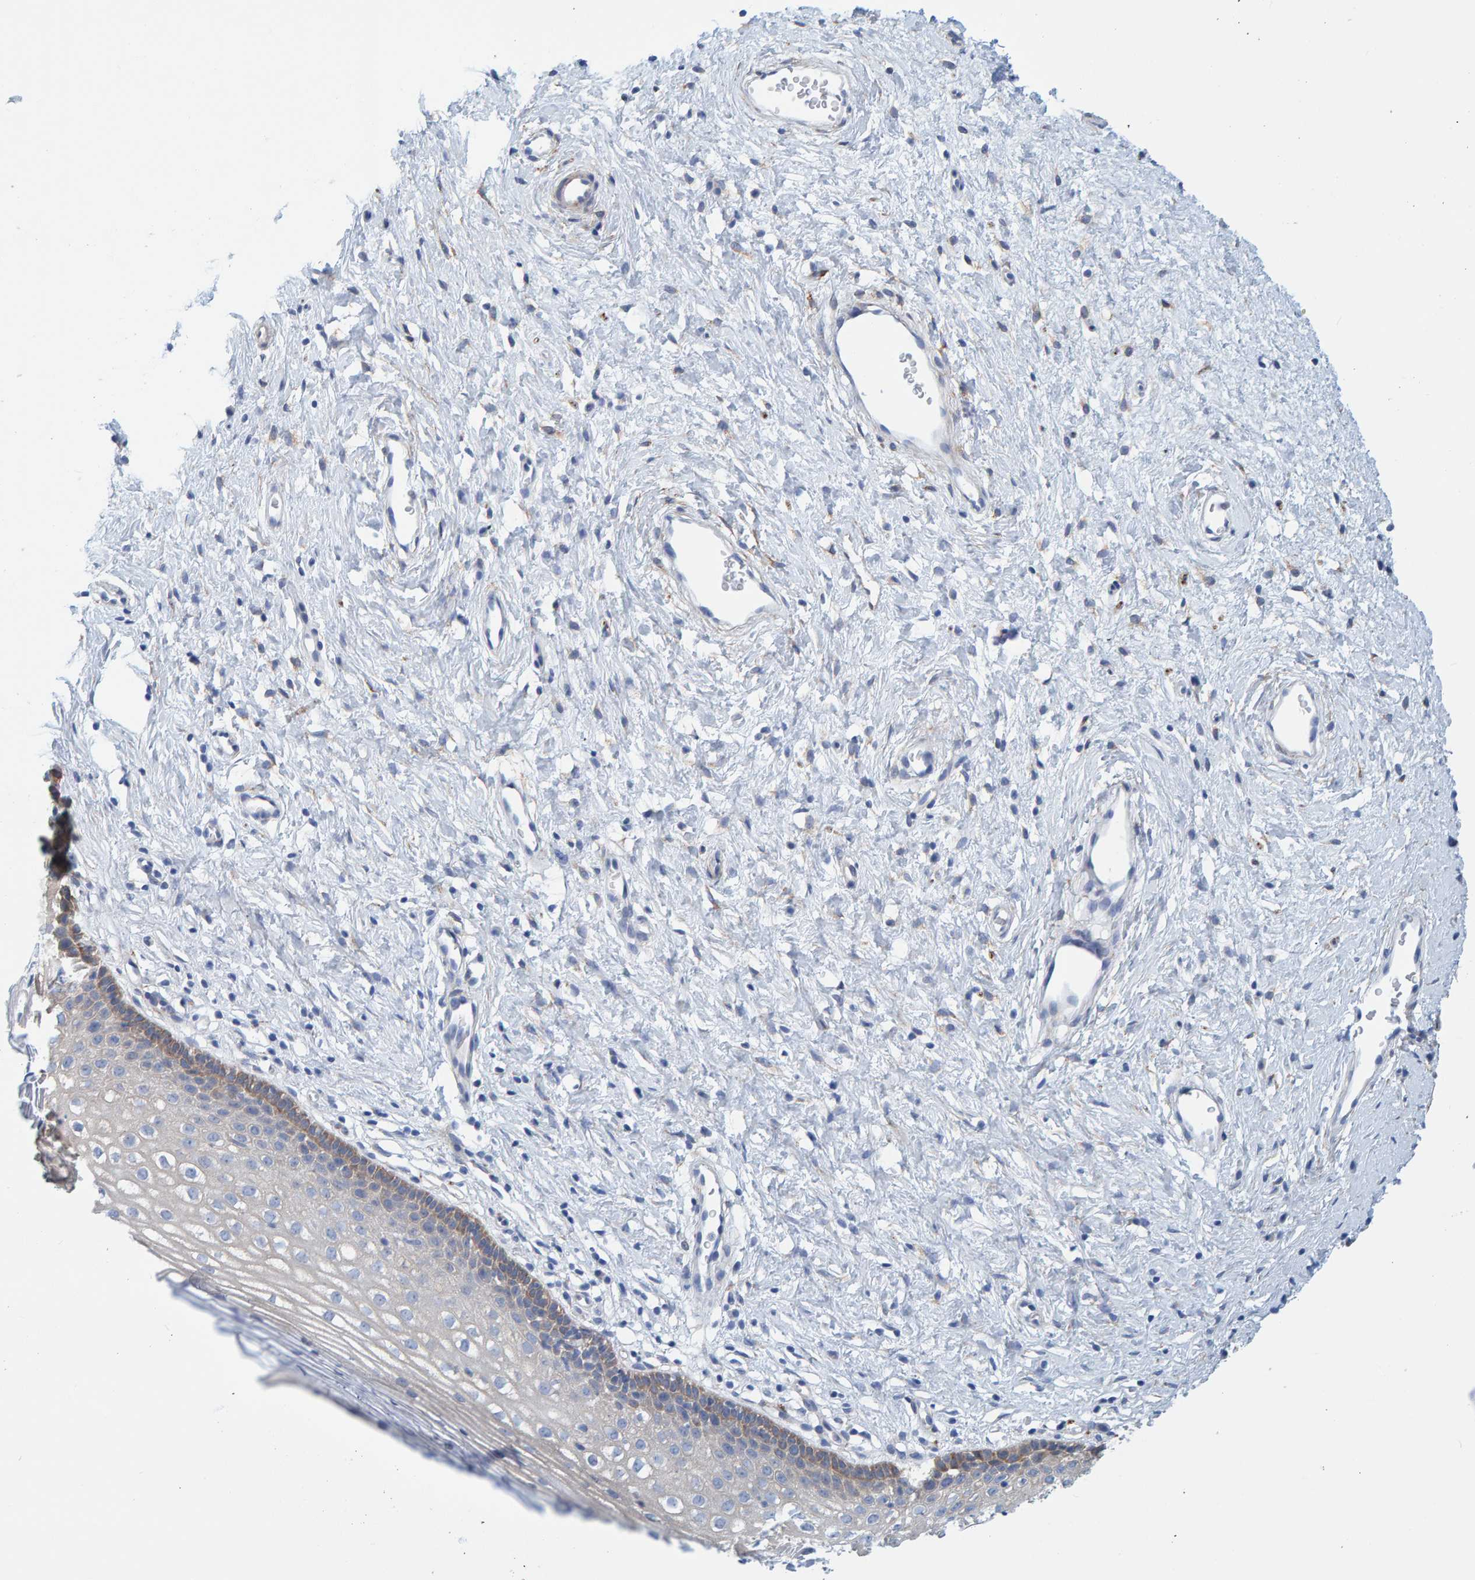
{"staining": {"intensity": "negative", "quantity": "none", "location": "none"}, "tissue": "cervix", "cell_type": "Glandular cells", "image_type": "normal", "snomed": [{"axis": "morphology", "description": "Normal tissue, NOS"}, {"axis": "topography", "description": "Cervix"}], "caption": "Immunohistochemistry of normal human cervix demonstrates no positivity in glandular cells.", "gene": "MAP1B", "patient": {"sex": "female", "age": 27}}